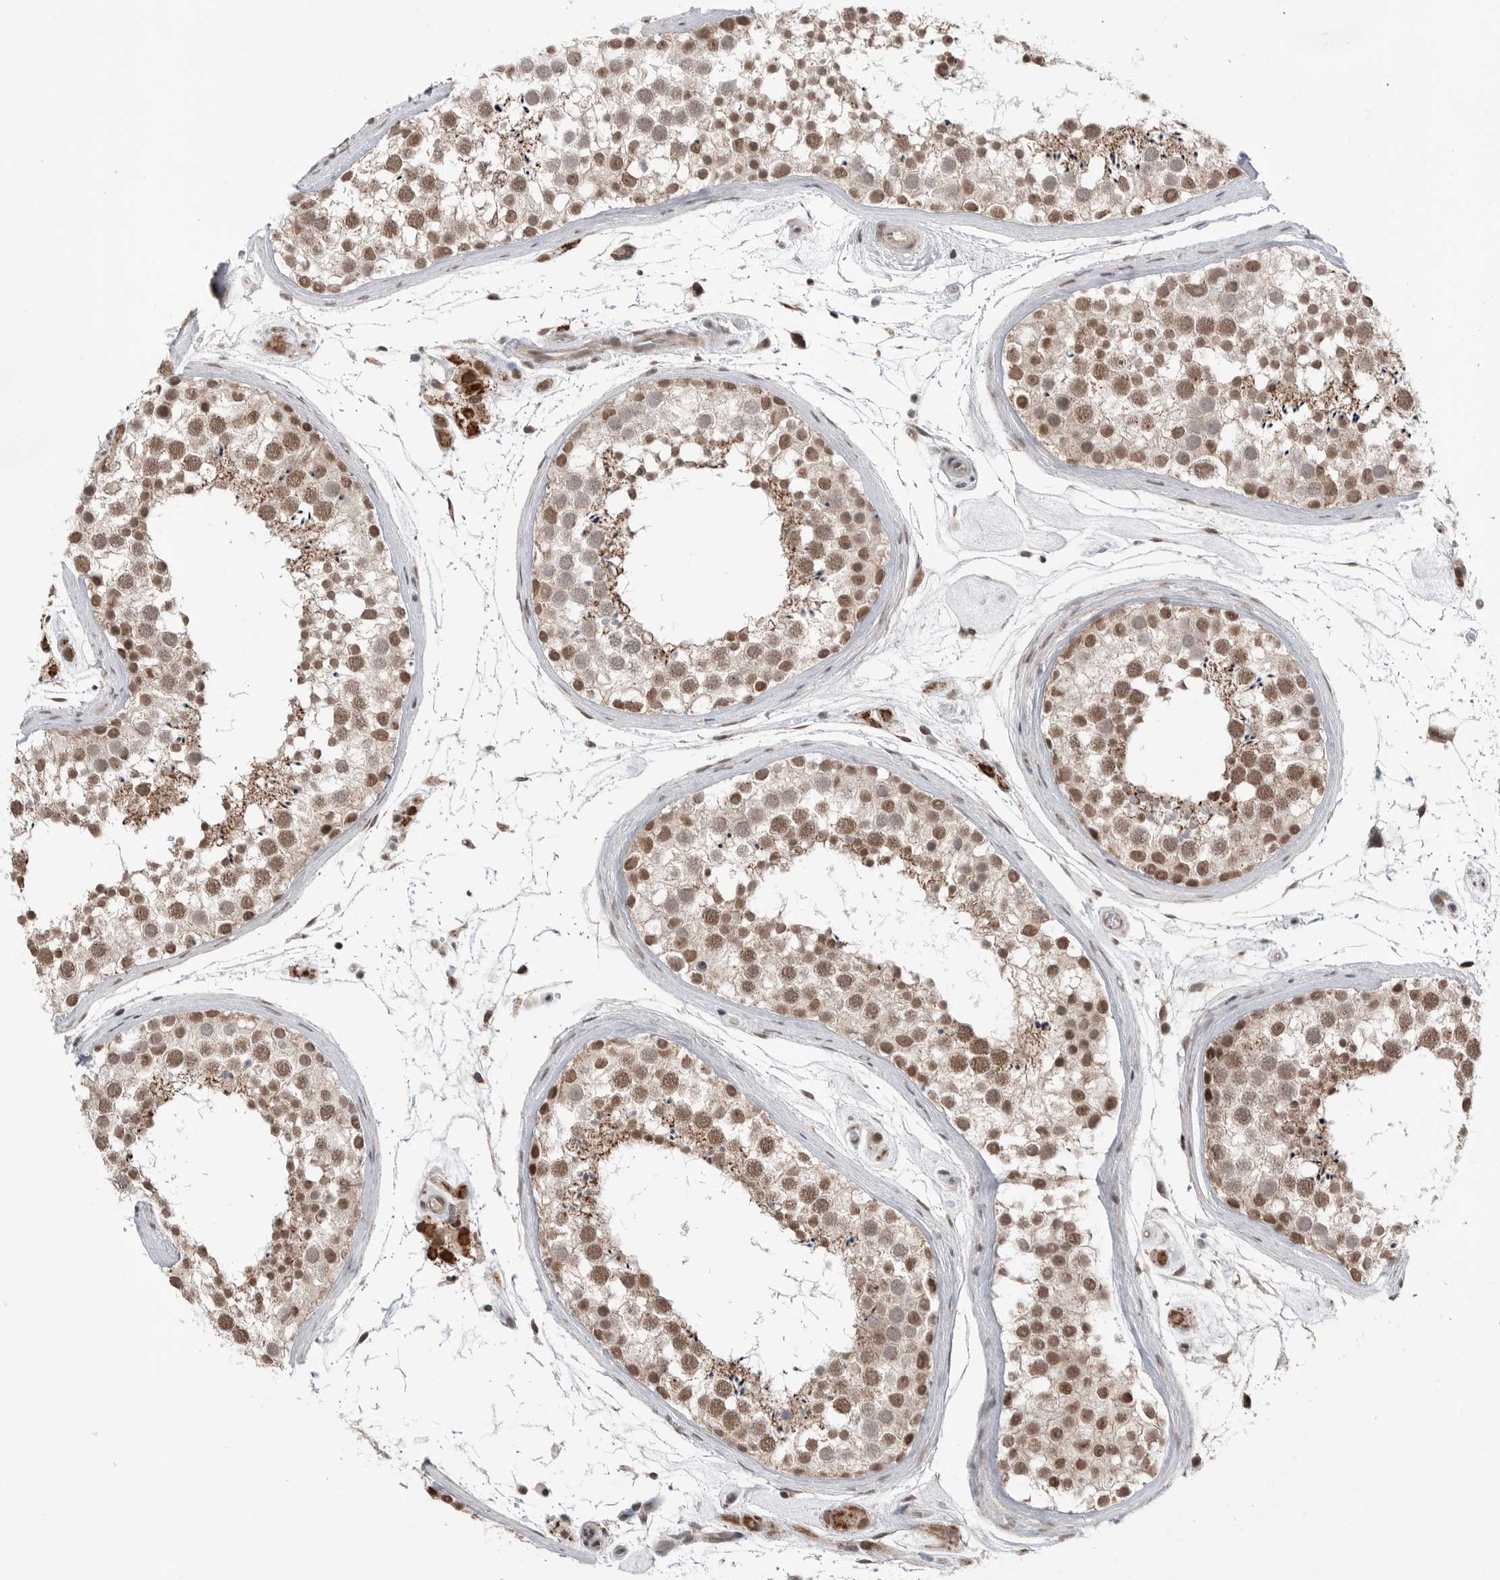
{"staining": {"intensity": "moderate", "quantity": ">75%", "location": "cytoplasmic/membranous,nuclear"}, "tissue": "testis", "cell_type": "Cells in seminiferous ducts", "image_type": "normal", "snomed": [{"axis": "morphology", "description": "Normal tissue, NOS"}, {"axis": "topography", "description": "Testis"}], "caption": "A photomicrograph showing moderate cytoplasmic/membranous,nuclear positivity in approximately >75% of cells in seminiferous ducts in unremarkable testis, as visualized by brown immunohistochemical staining.", "gene": "NTAQ1", "patient": {"sex": "male", "age": 46}}